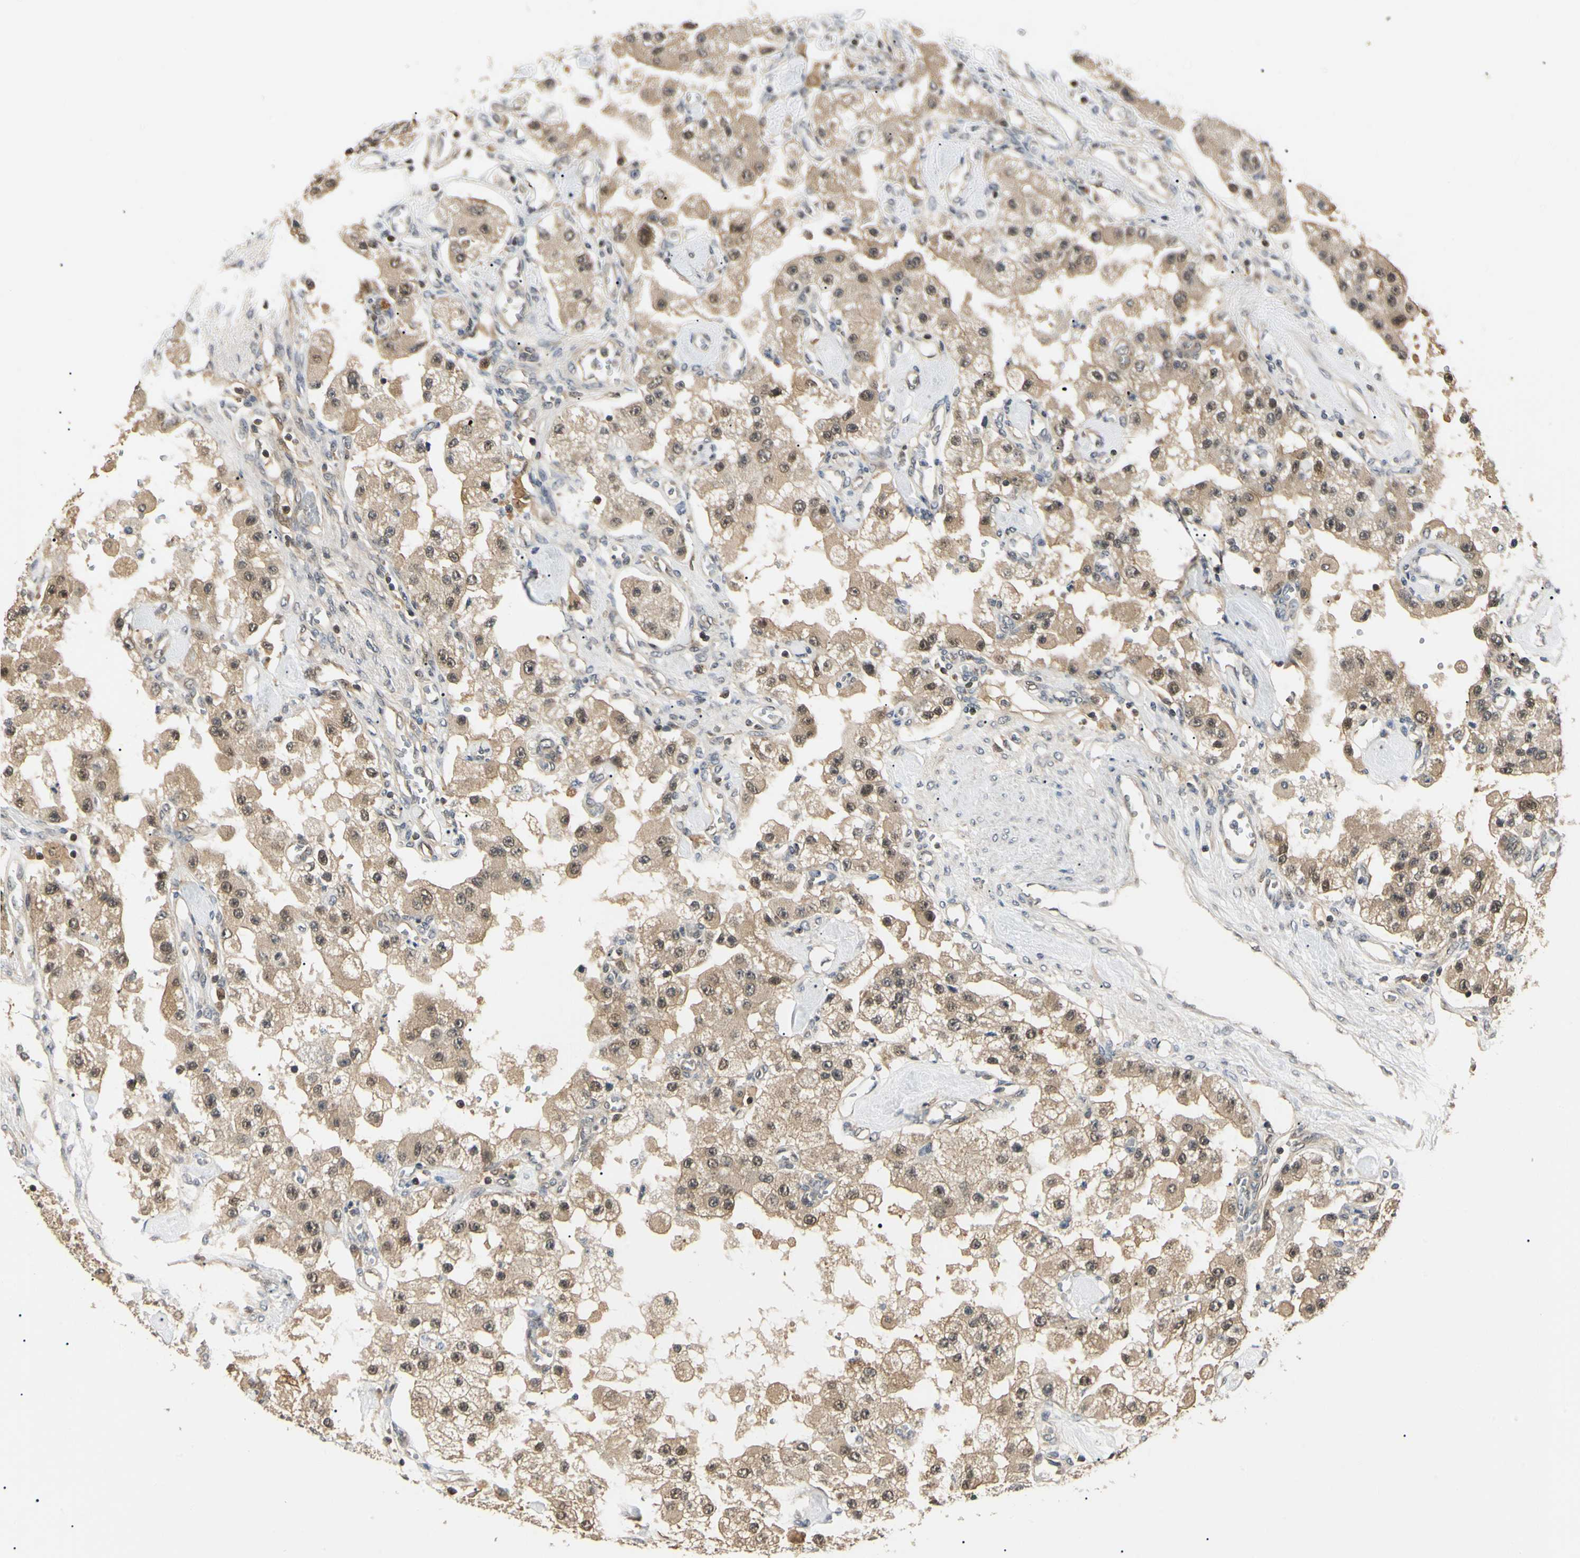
{"staining": {"intensity": "moderate", "quantity": ">75%", "location": "cytoplasmic/membranous,nuclear"}, "tissue": "carcinoid", "cell_type": "Tumor cells", "image_type": "cancer", "snomed": [{"axis": "morphology", "description": "Carcinoid, malignant, NOS"}, {"axis": "topography", "description": "Pancreas"}], "caption": "Immunohistochemical staining of human carcinoid (malignant) displays medium levels of moderate cytoplasmic/membranous and nuclear positivity in approximately >75% of tumor cells.", "gene": "UBE2Z", "patient": {"sex": "male", "age": 41}}